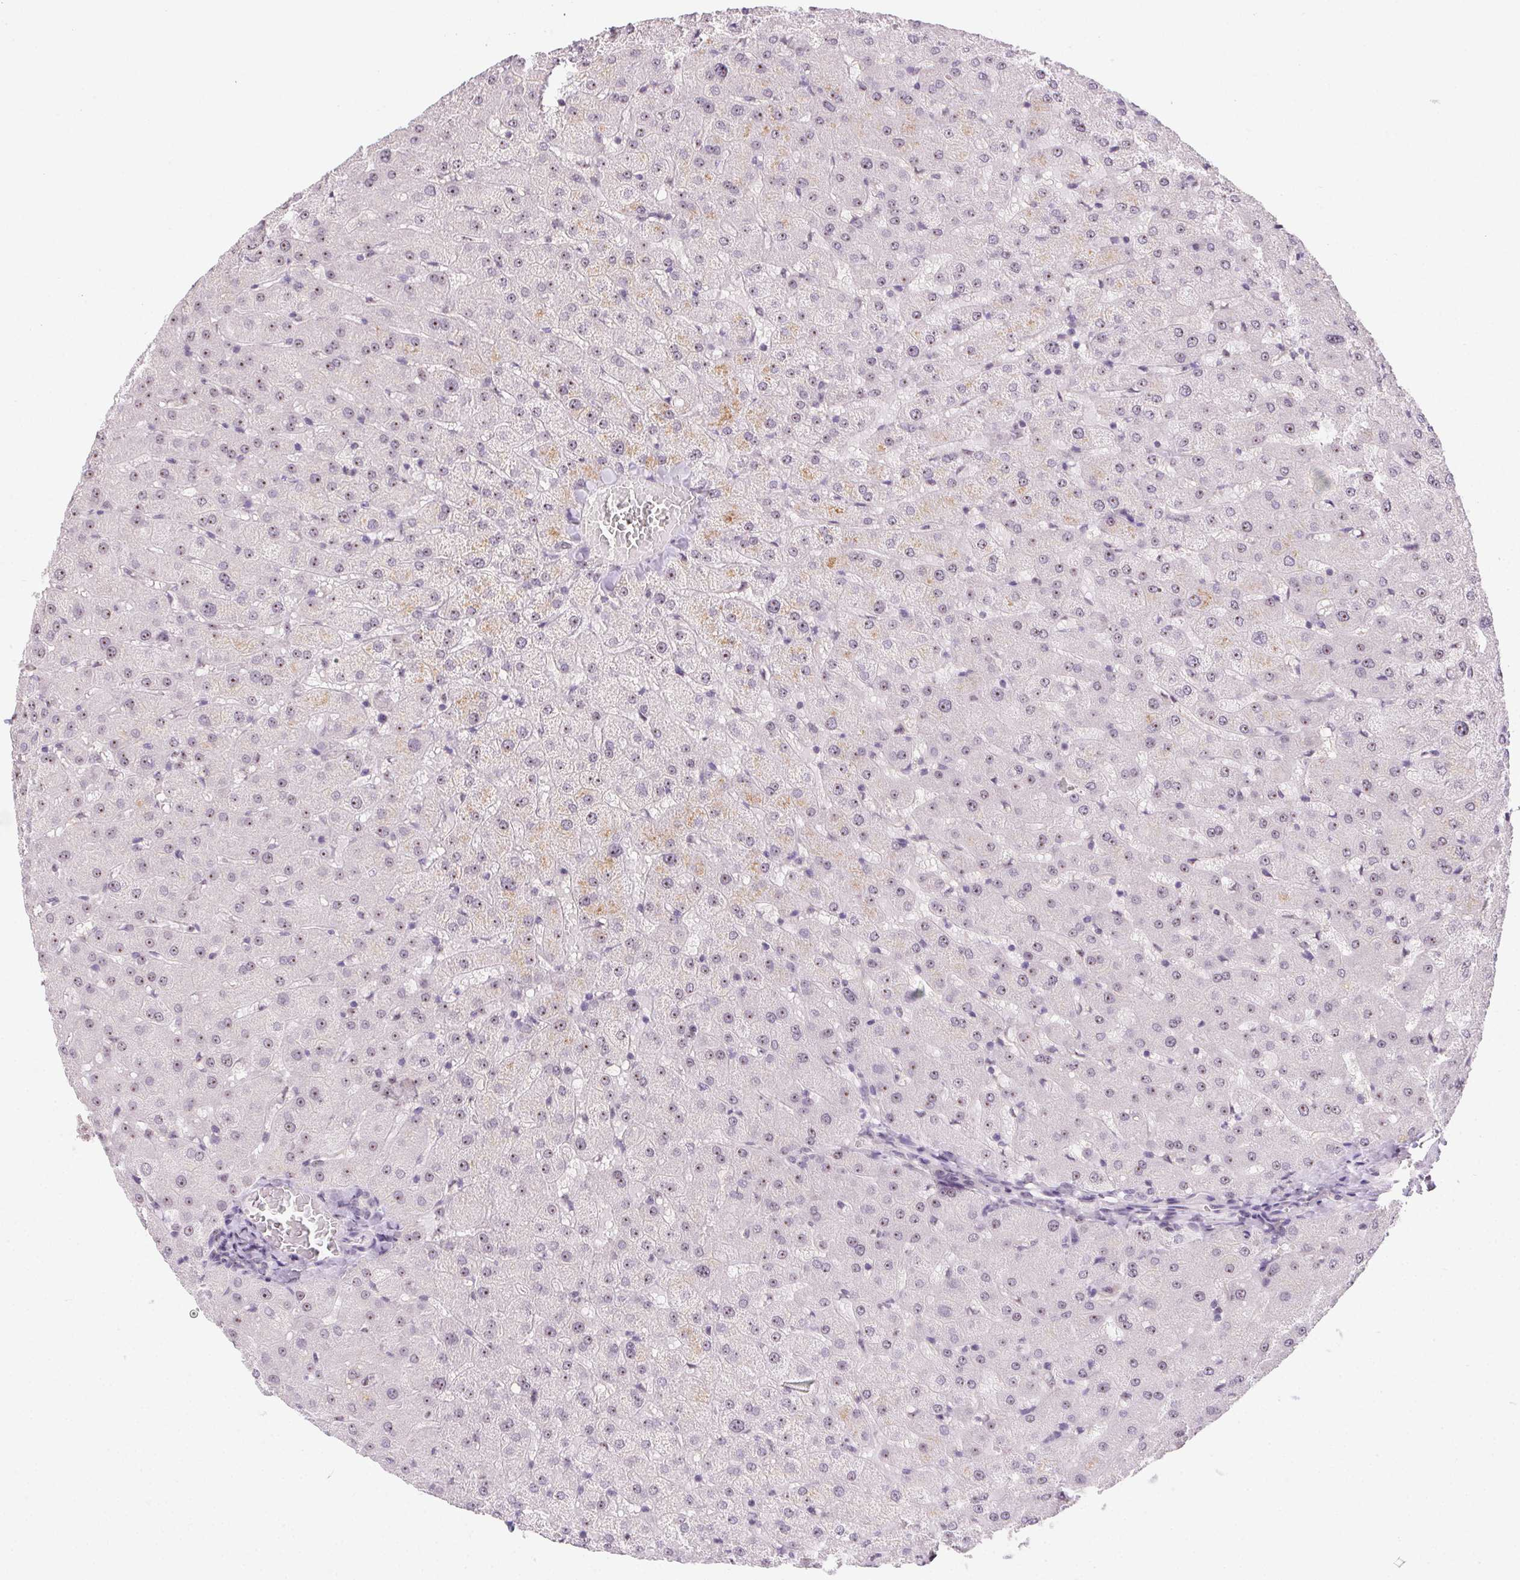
{"staining": {"intensity": "negative", "quantity": "none", "location": "none"}, "tissue": "liver", "cell_type": "Cholangiocytes", "image_type": "normal", "snomed": [{"axis": "morphology", "description": "Normal tissue, NOS"}, {"axis": "topography", "description": "Liver"}], "caption": "An image of human liver is negative for staining in cholangiocytes. (Immunohistochemistry, brightfield microscopy, high magnification).", "gene": "BATF2", "patient": {"sex": "female", "age": 50}}